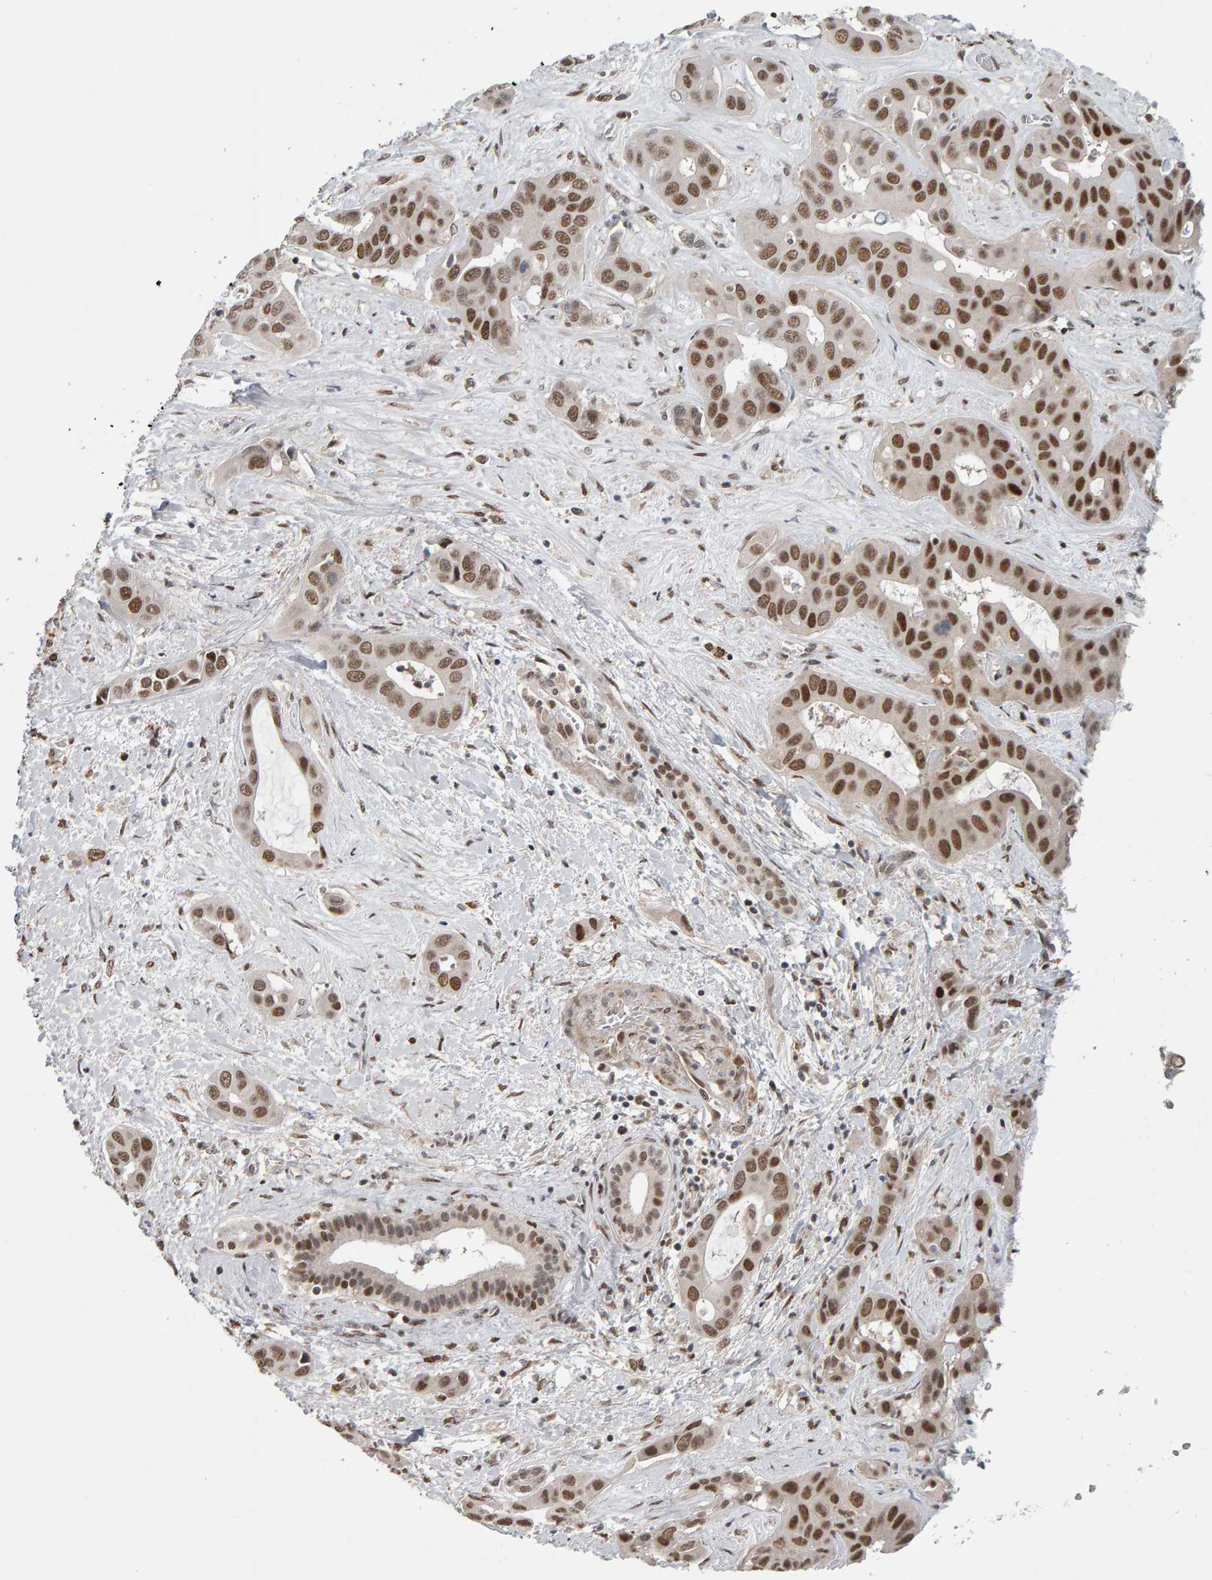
{"staining": {"intensity": "strong", "quantity": ">75%", "location": "nuclear"}, "tissue": "liver cancer", "cell_type": "Tumor cells", "image_type": "cancer", "snomed": [{"axis": "morphology", "description": "Cholangiocarcinoma"}, {"axis": "topography", "description": "Liver"}], "caption": "IHC histopathology image of human cholangiocarcinoma (liver) stained for a protein (brown), which shows high levels of strong nuclear staining in approximately >75% of tumor cells.", "gene": "ATF7IP", "patient": {"sex": "female", "age": 52}}